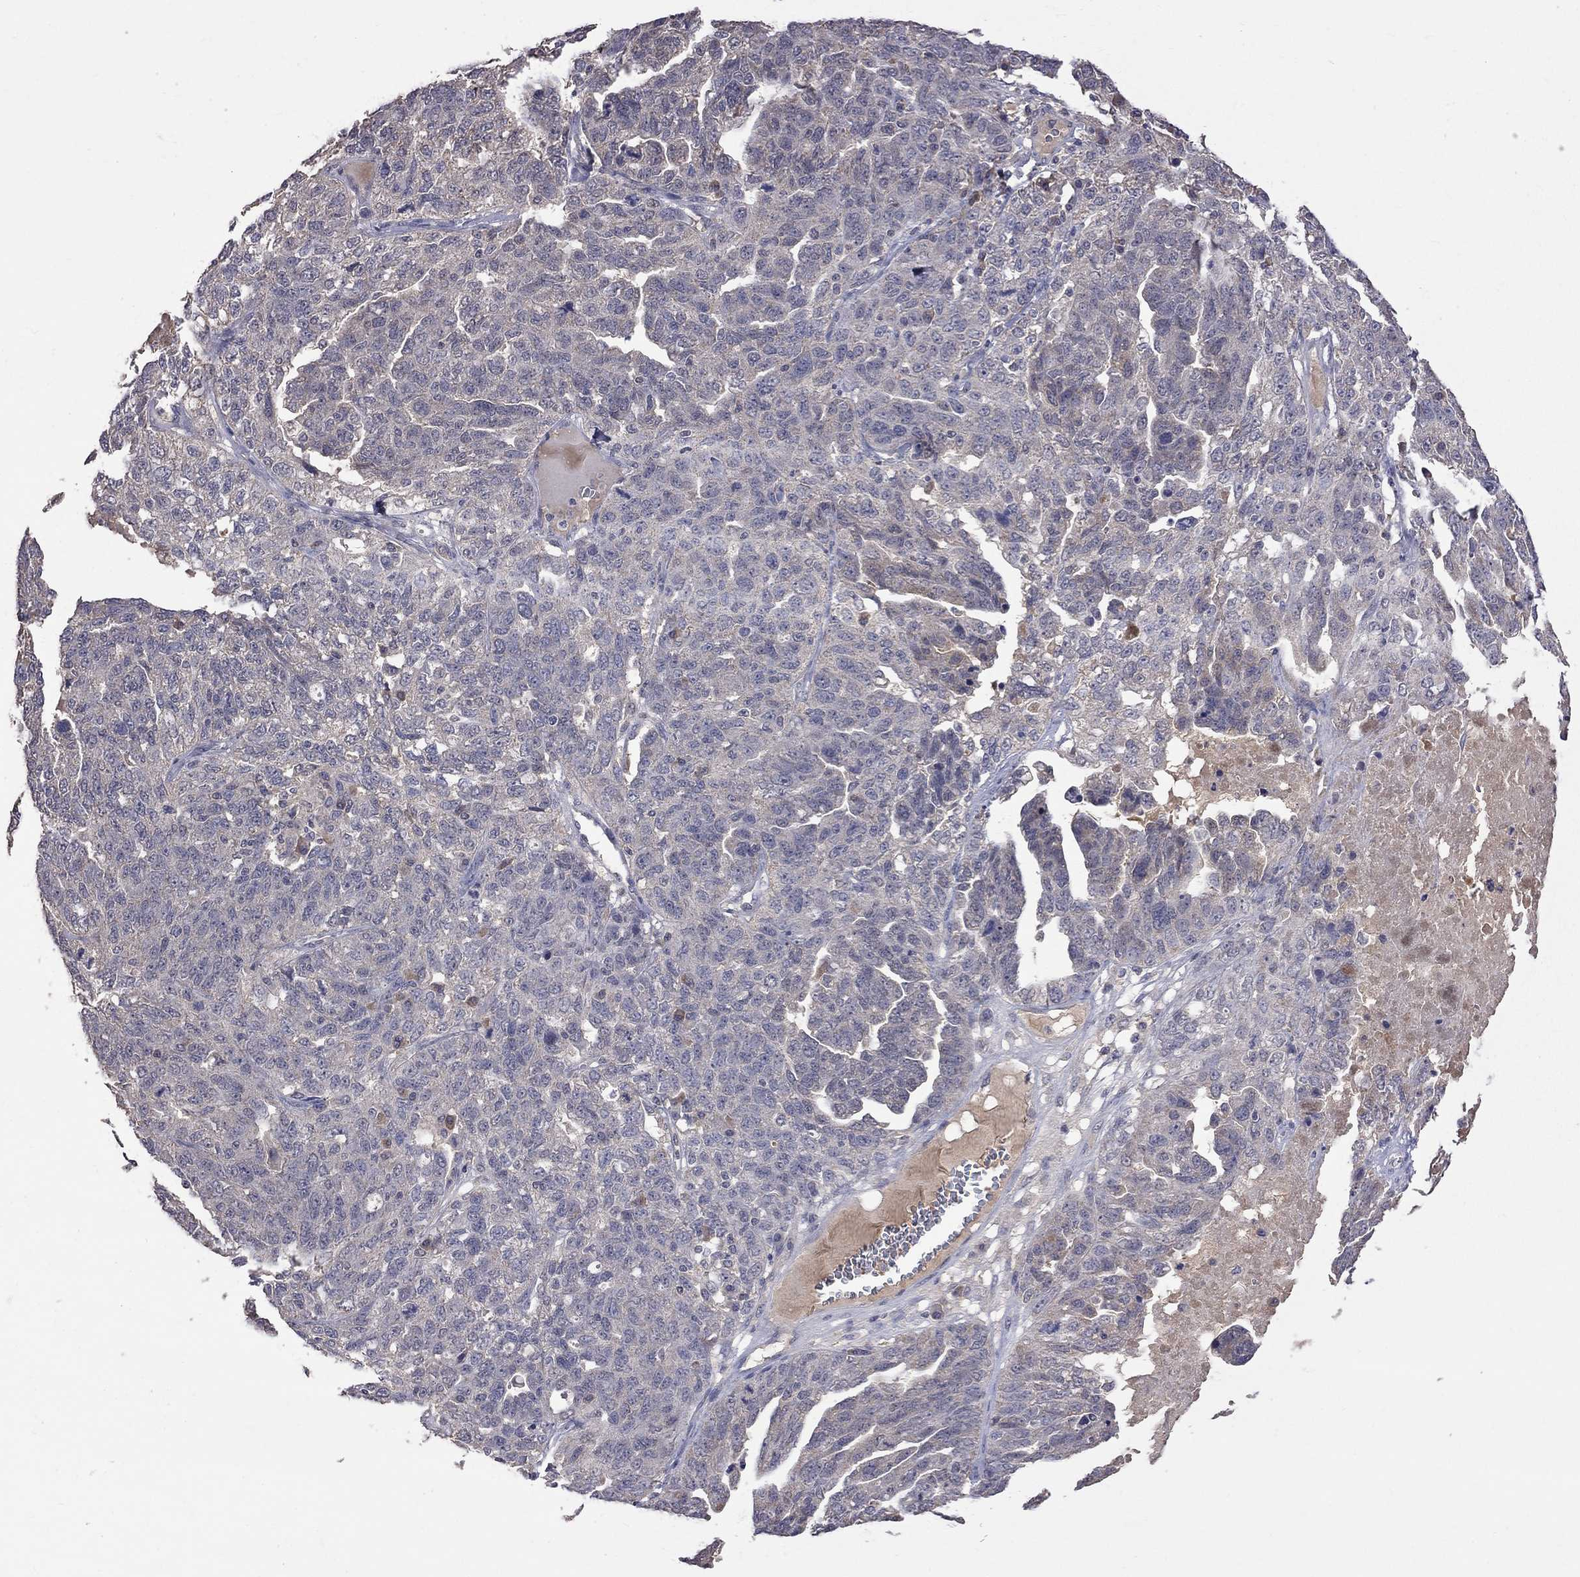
{"staining": {"intensity": "negative", "quantity": "none", "location": "none"}, "tissue": "ovarian cancer", "cell_type": "Tumor cells", "image_type": "cancer", "snomed": [{"axis": "morphology", "description": "Cystadenocarcinoma, serous, NOS"}, {"axis": "topography", "description": "Ovary"}], "caption": "A photomicrograph of human serous cystadenocarcinoma (ovarian) is negative for staining in tumor cells. (DAB immunohistochemistry, high magnification).", "gene": "HTR6", "patient": {"sex": "female", "age": 71}}